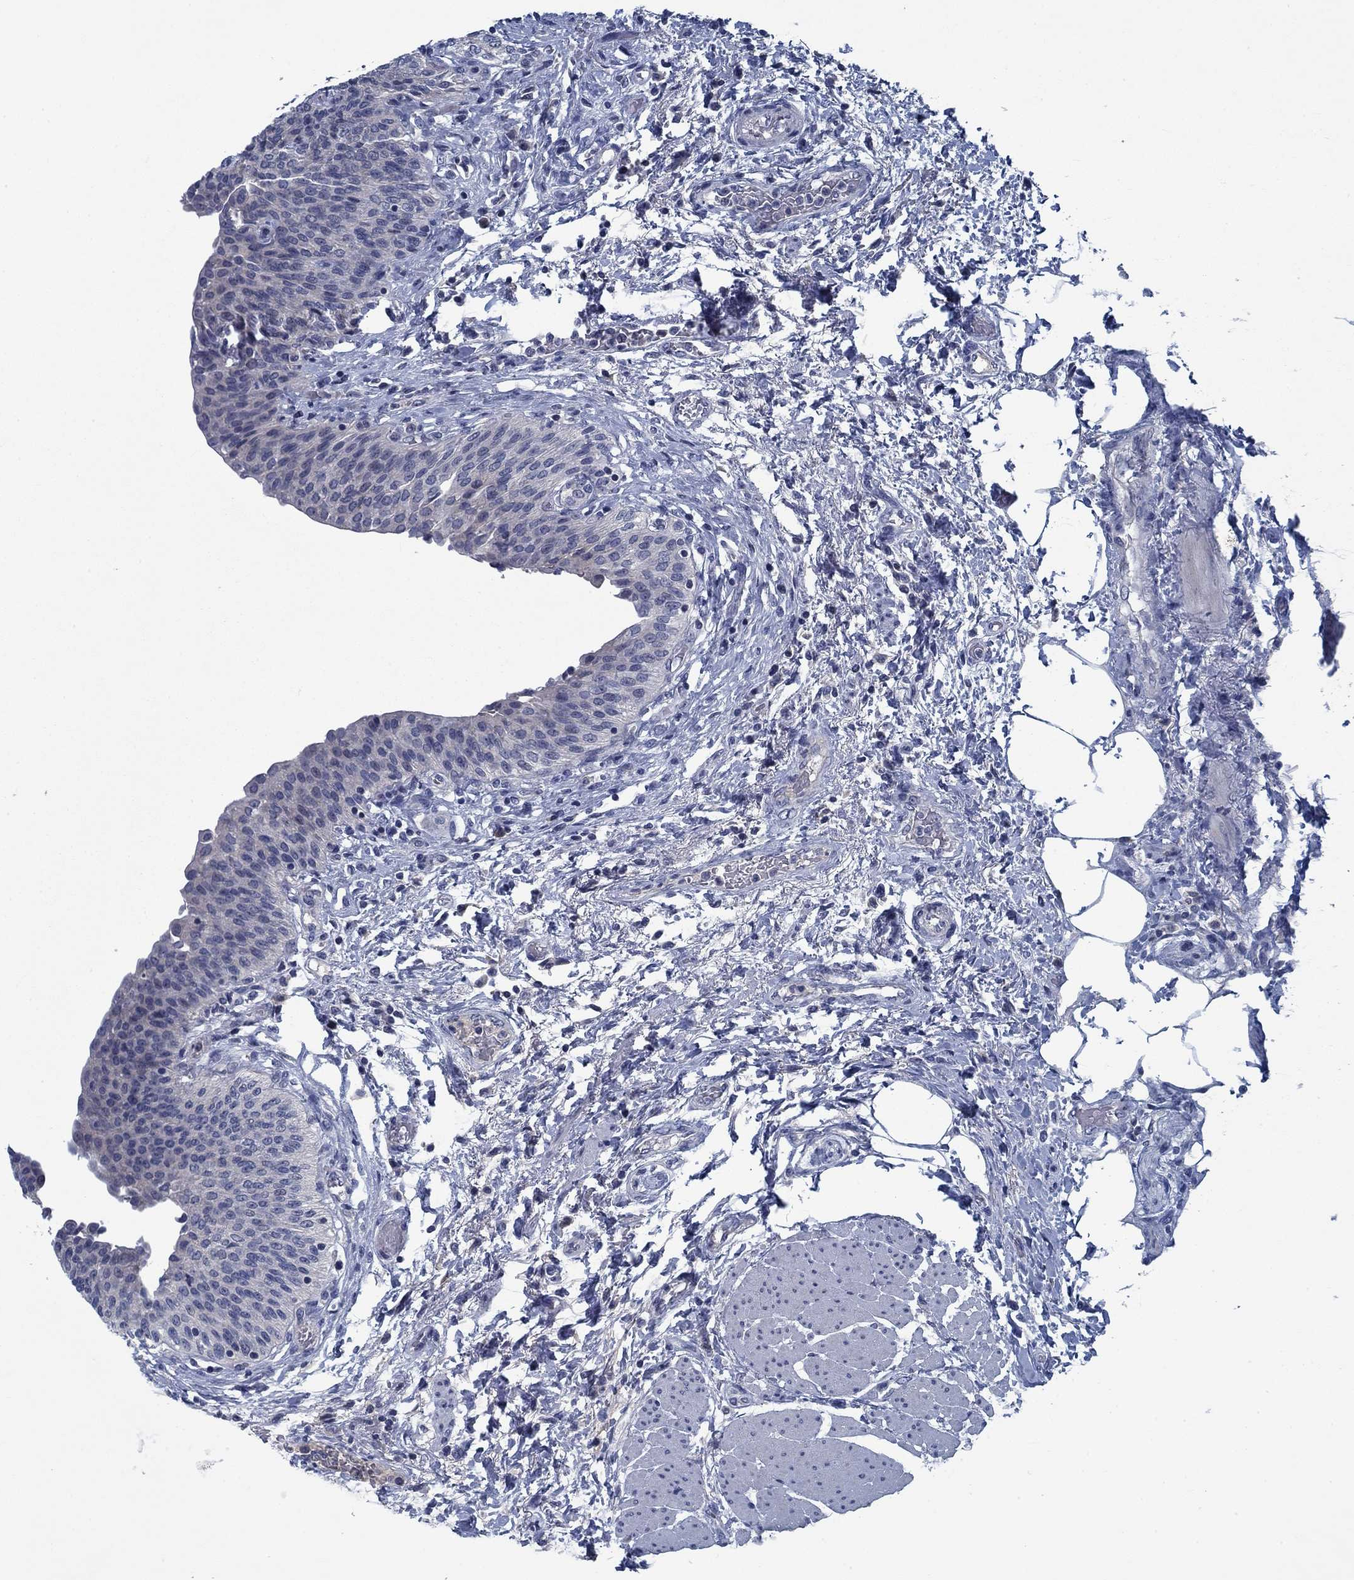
{"staining": {"intensity": "negative", "quantity": "none", "location": "none"}, "tissue": "urinary bladder", "cell_type": "Urothelial cells", "image_type": "normal", "snomed": [{"axis": "morphology", "description": "Normal tissue, NOS"}, {"axis": "morphology", "description": "Metaplasia, NOS"}, {"axis": "topography", "description": "Urinary bladder"}], "caption": "The photomicrograph exhibits no significant positivity in urothelial cells of urinary bladder.", "gene": "PNMA8A", "patient": {"sex": "male", "age": 68}}